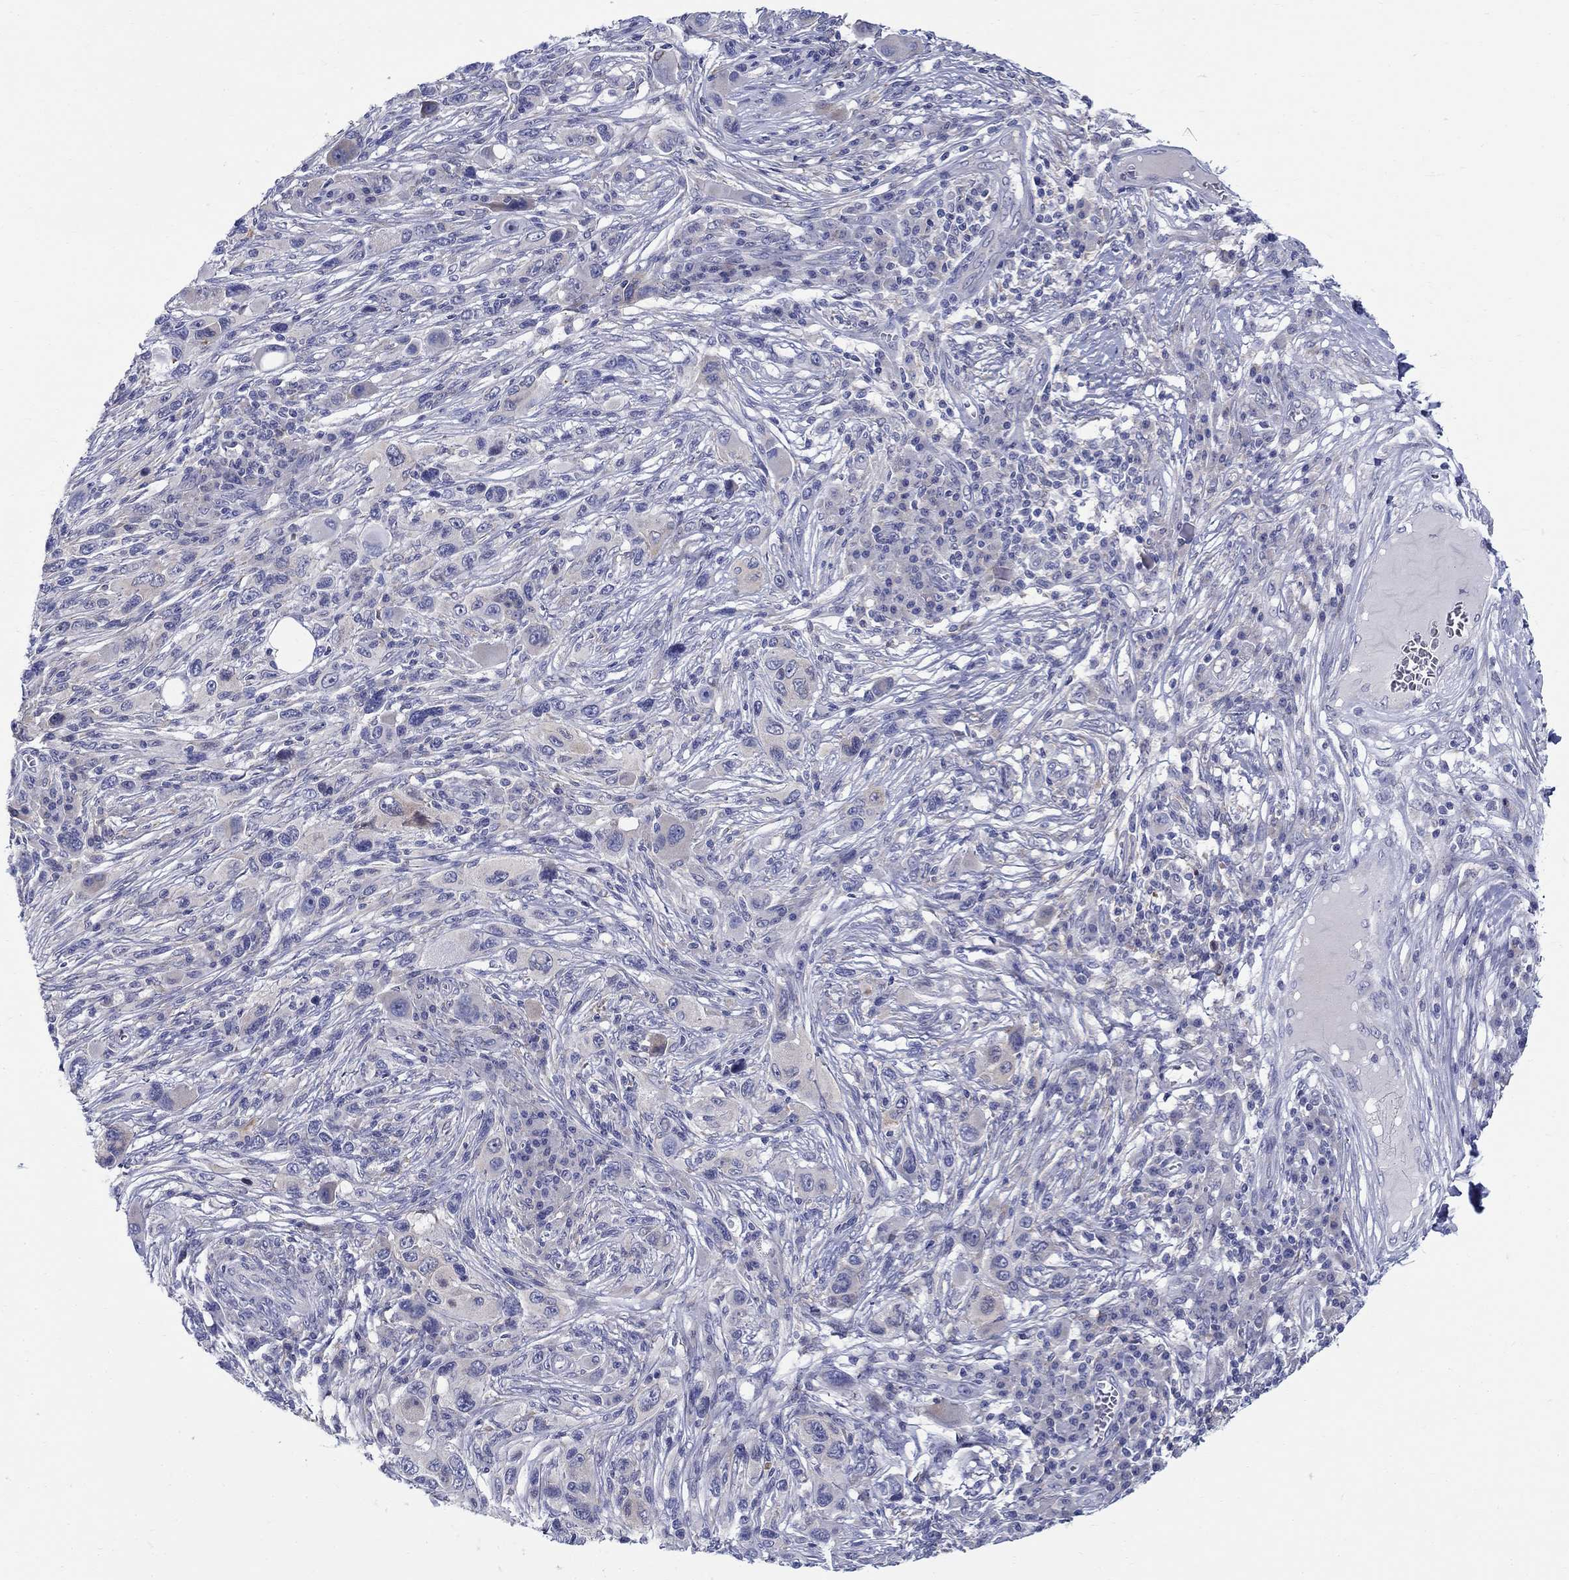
{"staining": {"intensity": "negative", "quantity": "none", "location": "none"}, "tissue": "melanoma", "cell_type": "Tumor cells", "image_type": "cancer", "snomed": [{"axis": "morphology", "description": "Malignant melanoma, NOS"}, {"axis": "topography", "description": "Skin"}], "caption": "An IHC micrograph of melanoma is shown. There is no staining in tumor cells of melanoma.", "gene": "QRFPR", "patient": {"sex": "male", "age": 53}}